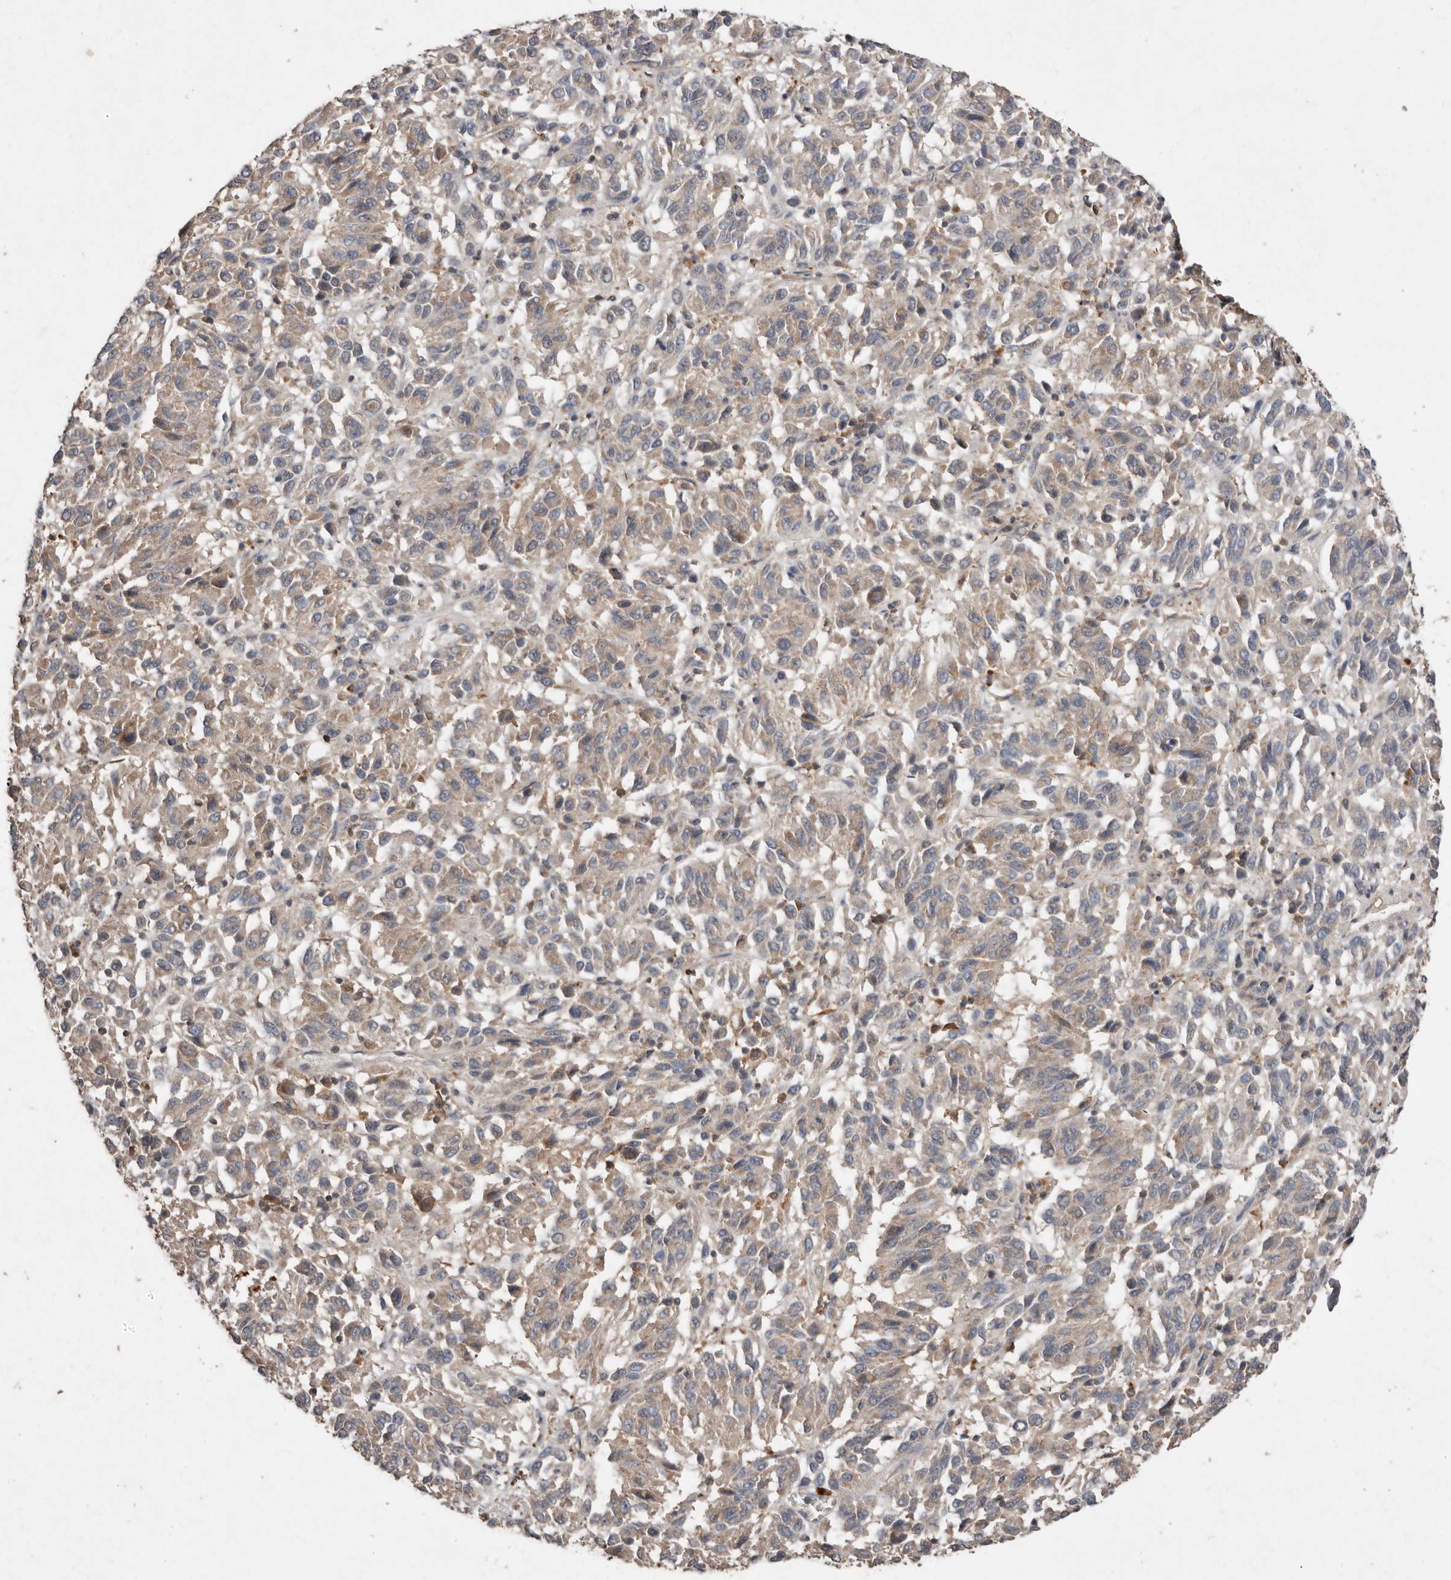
{"staining": {"intensity": "weak", "quantity": "25%-75%", "location": "cytoplasmic/membranous"}, "tissue": "melanoma", "cell_type": "Tumor cells", "image_type": "cancer", "snomed": [{"axis": "morphology", "description": "Malignant melanoma, NOS"}, {"axis": "topography", "description": "Skin"}], "caption": "Immunohistochemistry of malignant melanoma demonstrates low levels of weak cytoplasmic/membranous staining in approximately 25%-75% of tumor cells.", "gene": "EDEM1", "patient": {"sex": "female", "age": 82}}